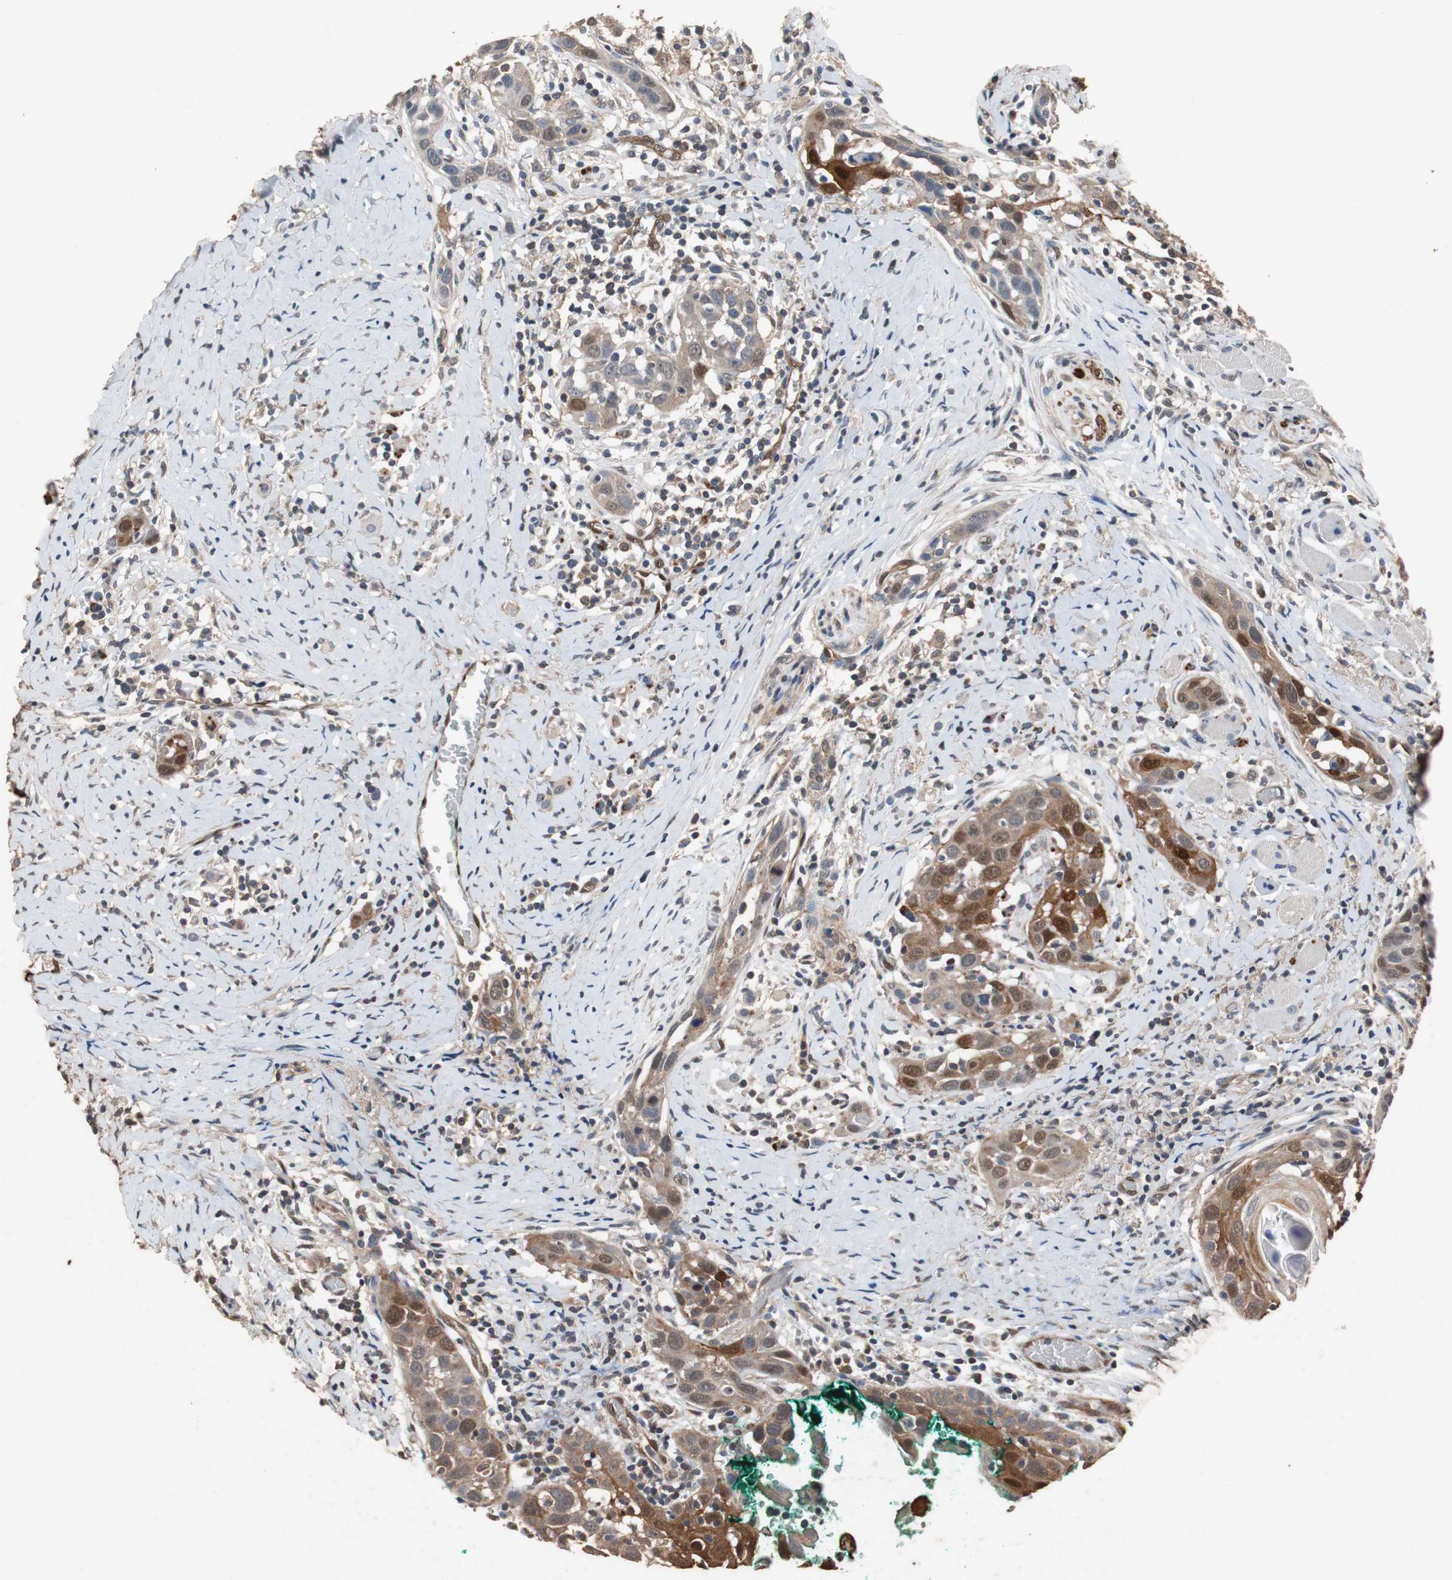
{"staining": {"intensity": "moderate", "quantity": ">75%", "location": "cytoplasmic/membranous,nuclear"}, "tissue": "head and neck cancer", "cell_type": "Tumor cells", "image_type": "cancer", "snomed": [{"axis": "morphology", "description": "Normal tissue, NOS"}, {"axis": "morphology", "description": "Squamous cell carcinoma, NOS"}, {"axis": "topography", "description": "Oral tissue"}, {"axis": "topography", "description": "Head-Neck"}], "caption": "Brown immunohistochemical staining in human head and neck cancer (squamous cell carcinoma) shows moderate cytoplasmic/membranous and nuclear expression in approximately >75% of tumor cells.", "gene": "NDRG1", "patient": {"sex": "female", "age": 50}}